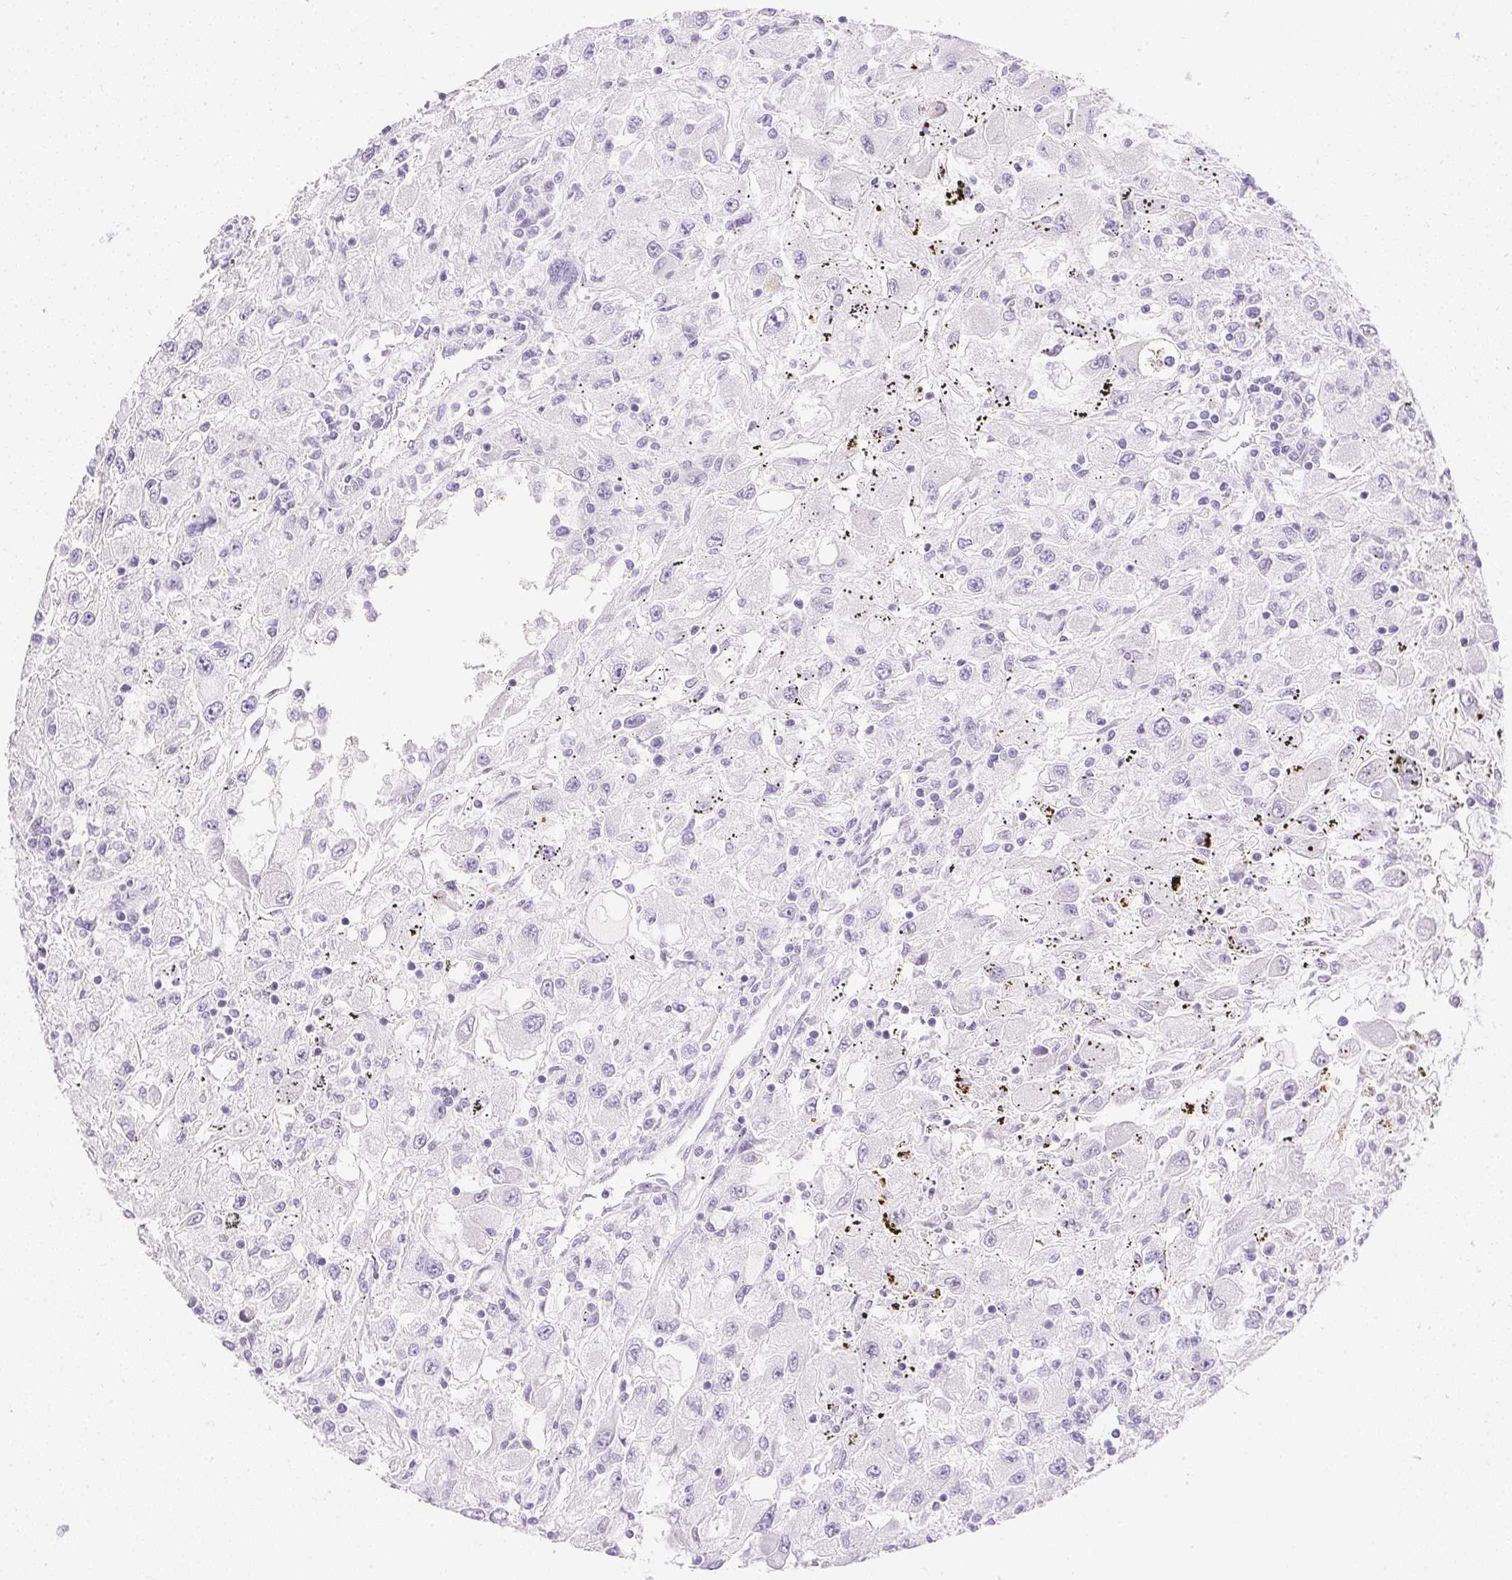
{"staining": {"intensity": "negative", "quantity": "none", "location": "none"}, "tissue": "renal cancer", "cell_type": "Tumor cells", "image_type": "cancer", "snomed": [{"axis": "morphology", "description": "Adenocarcinoma, NOS"}, {"axis": "topography", "description": "Kidney"}], "caption": "High magnification brightfield microscopy of renal cancer stained with DAB (brown) and counterstained with hematoxylin (blue): tumor cells show no significant expression.", "gene": "CTRL", "patient": {"sex": "female", "age": 67}}